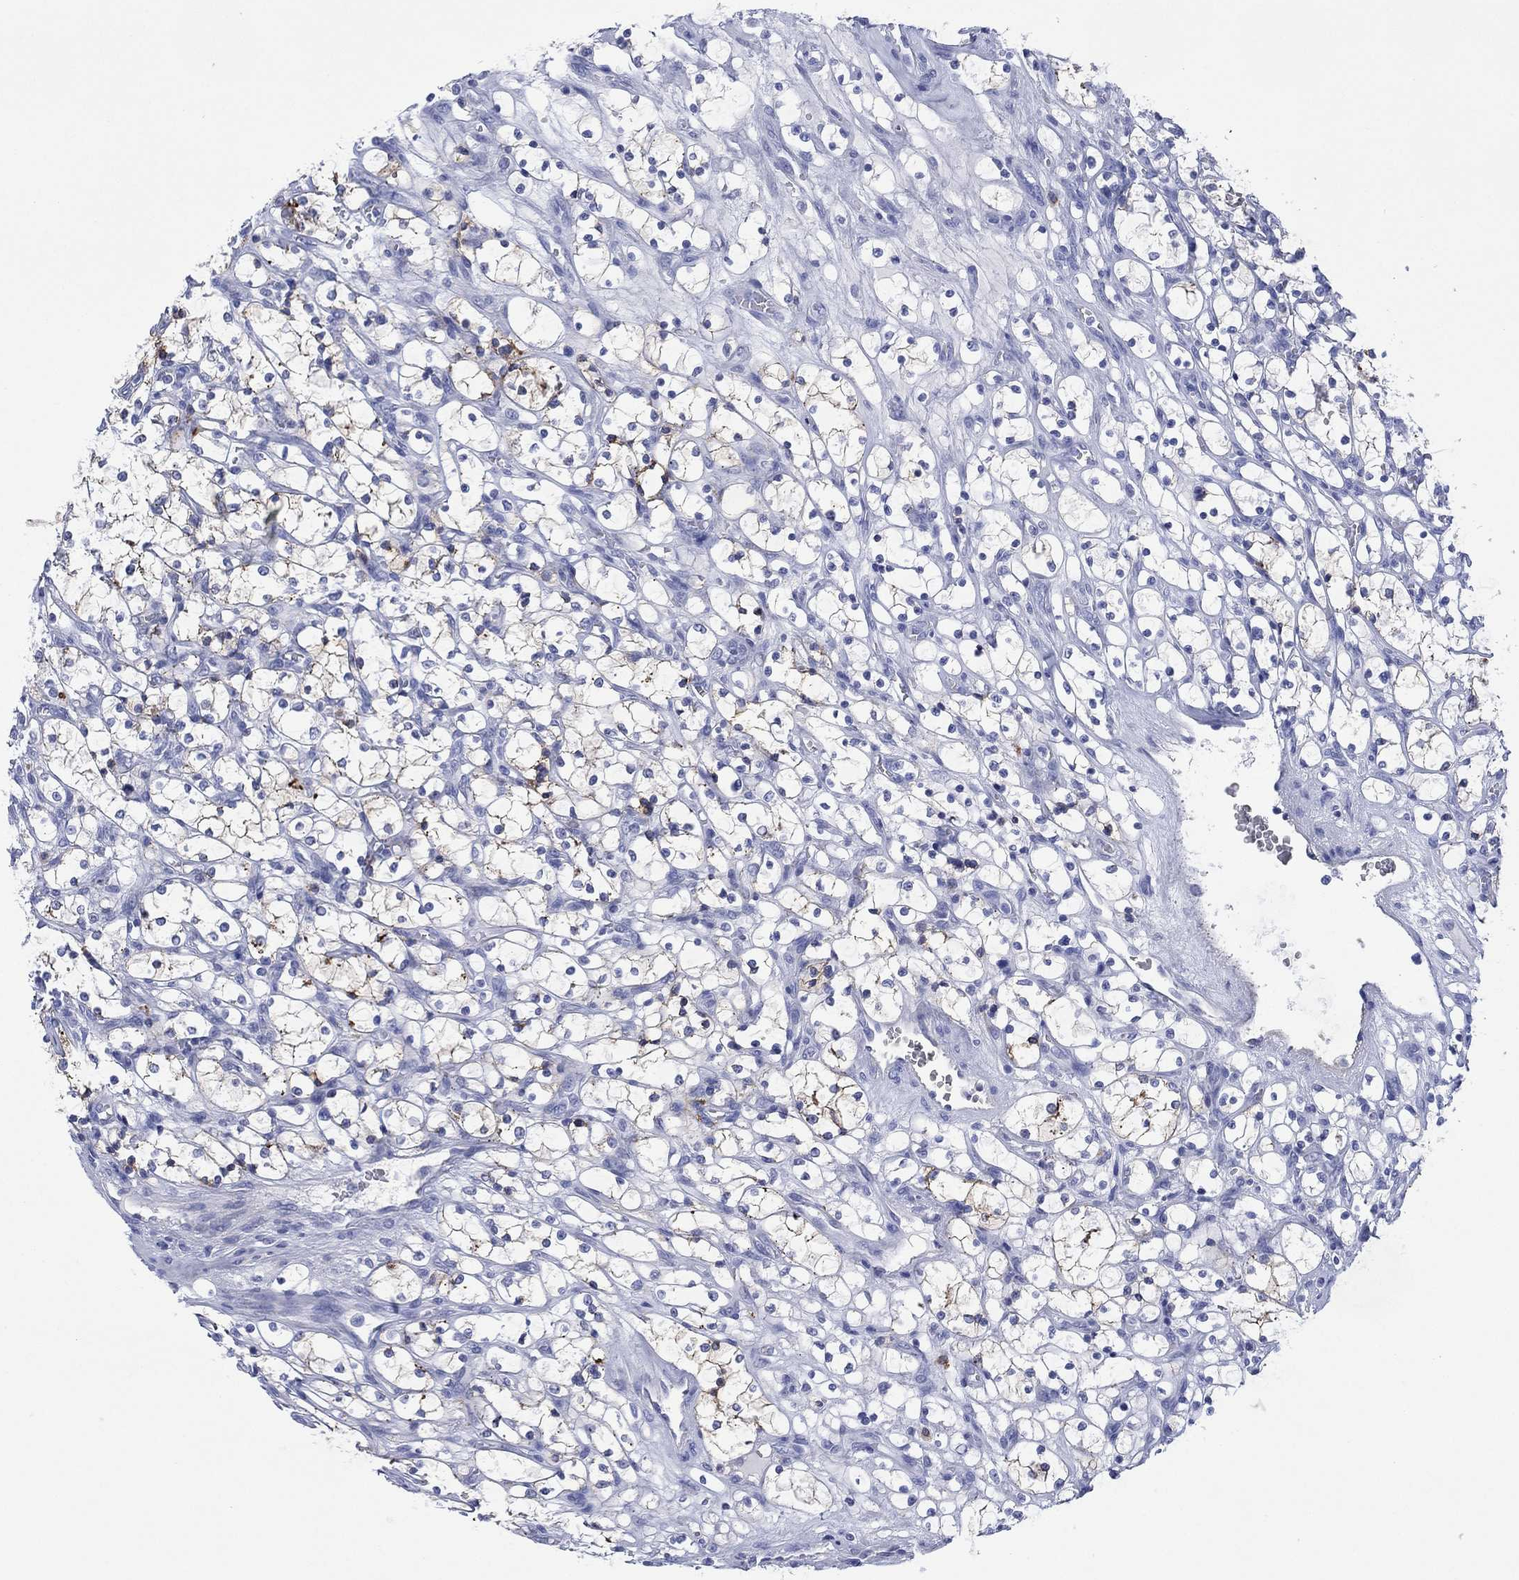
{"staining": {"intensity": "moderate", "quantity": "<25%", "location": "cytoplasmic/membranous"}, "tissue": "renal cancer", "cell_type": "Tumor cells", "image_type": "cancer", "snomed": [{"axis": "morphology", "description": "Adenocarcinoma, NOS"}, {"axis": "topography", "description": "Kidney"}], "caption": "A high-resolution image shows immunohistochemistry staining of renal adenocarcinoma, which reveals moderate cytoplasmic/membranous staining in approximately <25% of tumor cells. (DAB IHC, brown staining for protein, blue staining for nuclei).", "gene": "DPP4", "patient": {"sex": "female", "age": 69}}